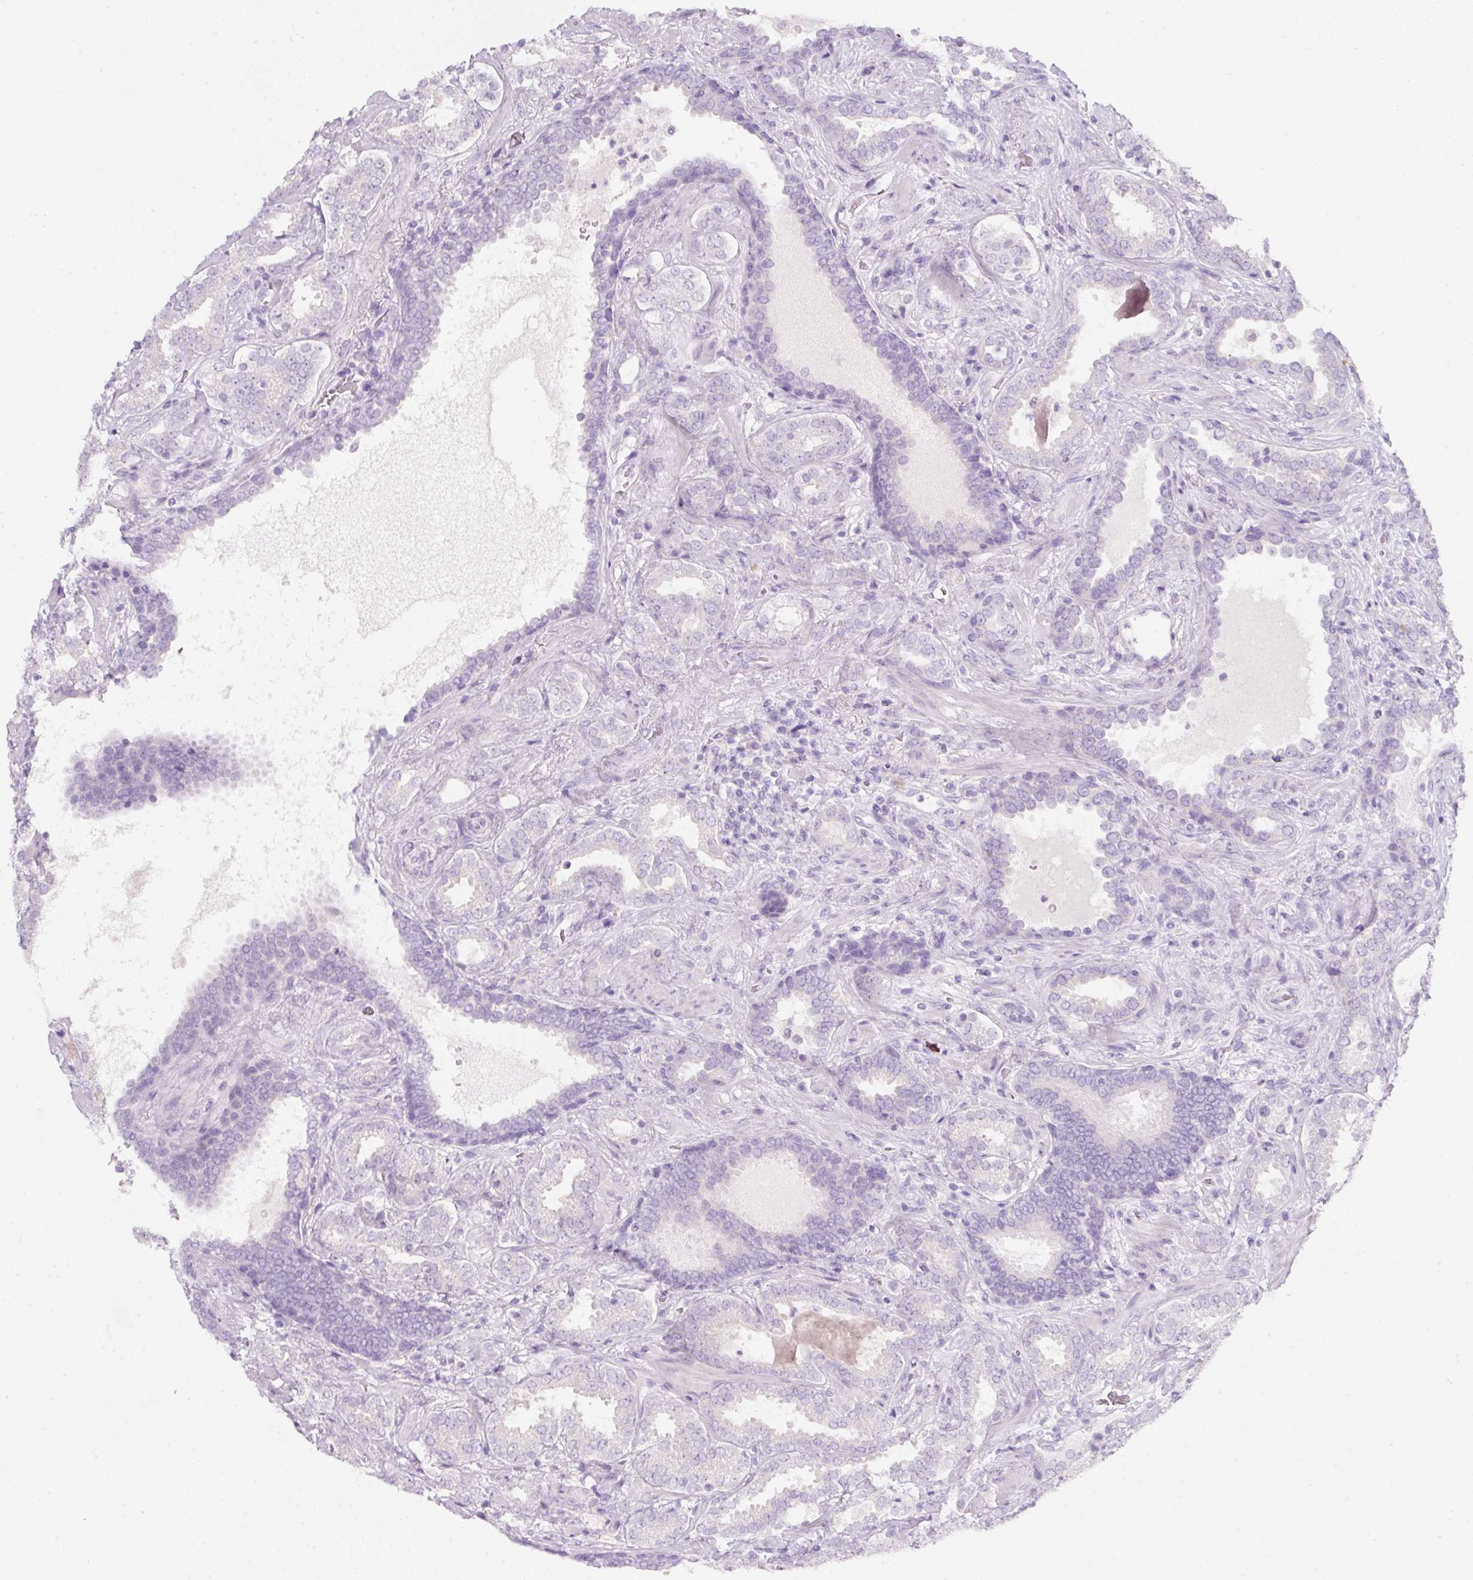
{"staining": {"intensity": "negative", "quantity": "none", "location": "none"}, "tissue": "prostate cancer", "cell_type": "Tumor cells", "image_type": "cancer", "snomed": [{"axis": "morphology", "description": "Adenocarcinoma, High grade"}, {"axis": "topography", "description": "Prostate"}], "caption": "A photomicrograph of prostate high-grade adenocarcinoma stained for a protein shows no brown staining in tumor cells. (IHC, brightfield microscopy, high magnification).", "gene": "SLC2A2", "patient": {"sex": "male", "age": 65}}